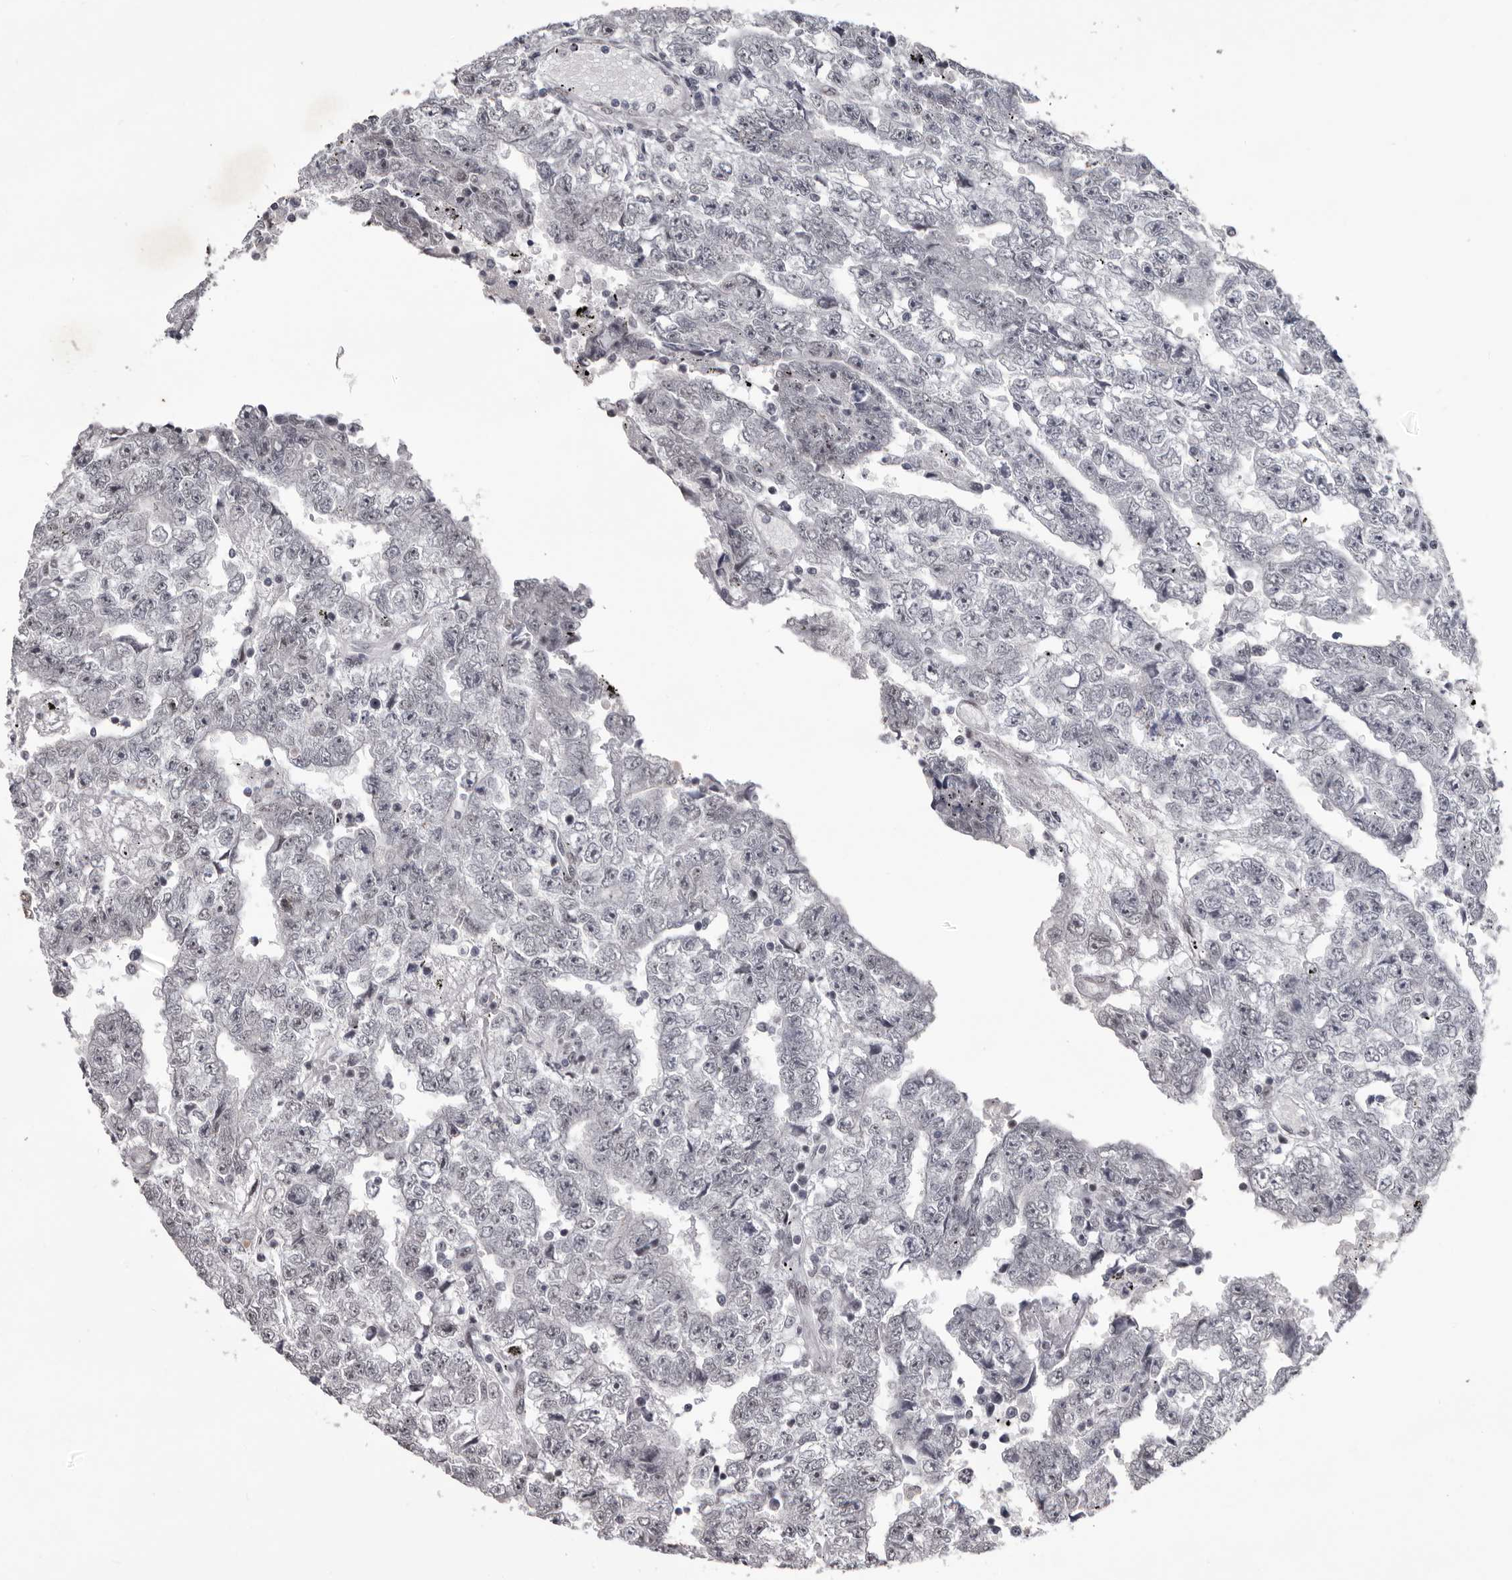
{"staining": {"intensity": "weak", "quantity": "<25%", "location": "nuclear"}, "tissue": "testis cancer", "cell_type": "Tumor cells", "image_type": "cancer", "snomed": [{"axis": "morphology", "description": "Carcinoma, Embryonal, NOS"}, {"axis": "topography", "description": "Testis"}], "caption": "Protein analysis of testis embryonal carcinoma exhibits no significant staining in tumor cells.", "gene": "NUMA1", "patient": {"sex": "male", "age": 25}}